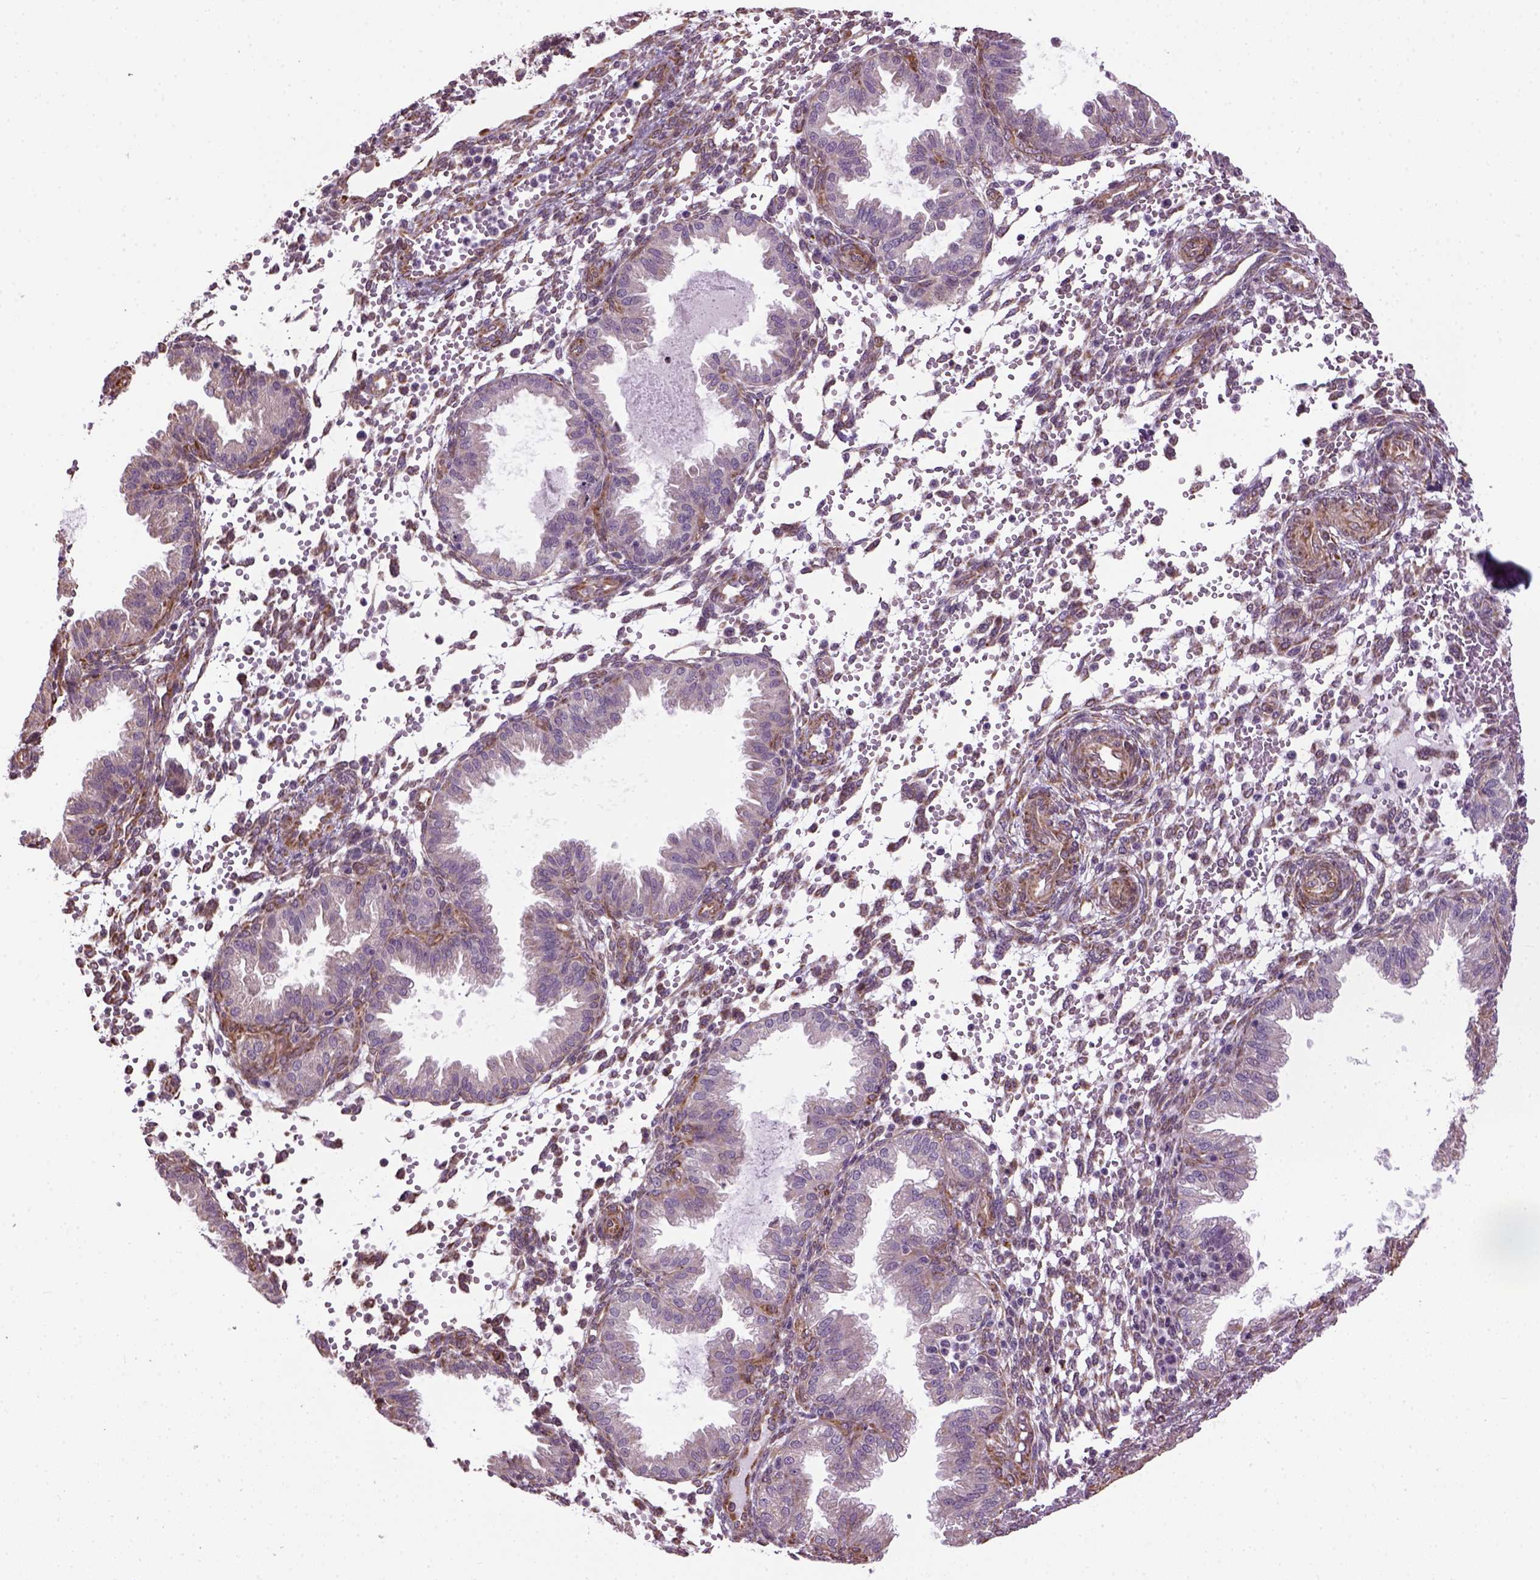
{"staining": {"intensity": "moderate", "quantity": "25%-75%", "location": "cytoplasmic/membranous"}, "tissue": "endometrium", "cell_type": "Cells in endometrial stroma", "image_type": "normal", "snomed": [{"axis": "morphology", "description": "Normal tissue, NOS"}, {"axis": "topography", "description": "Endometrium"}], "caption": "Protein staining of unremarkable endometrium reveals moderate cytoplasmic/membranous staining in approximately 25%-75% of cells in endometrial stroma. The protein of interest is shown in brown color, while the nuclei are stained blue.", "gene": "XK", "patient": {"sex": "female", "age": 33}}